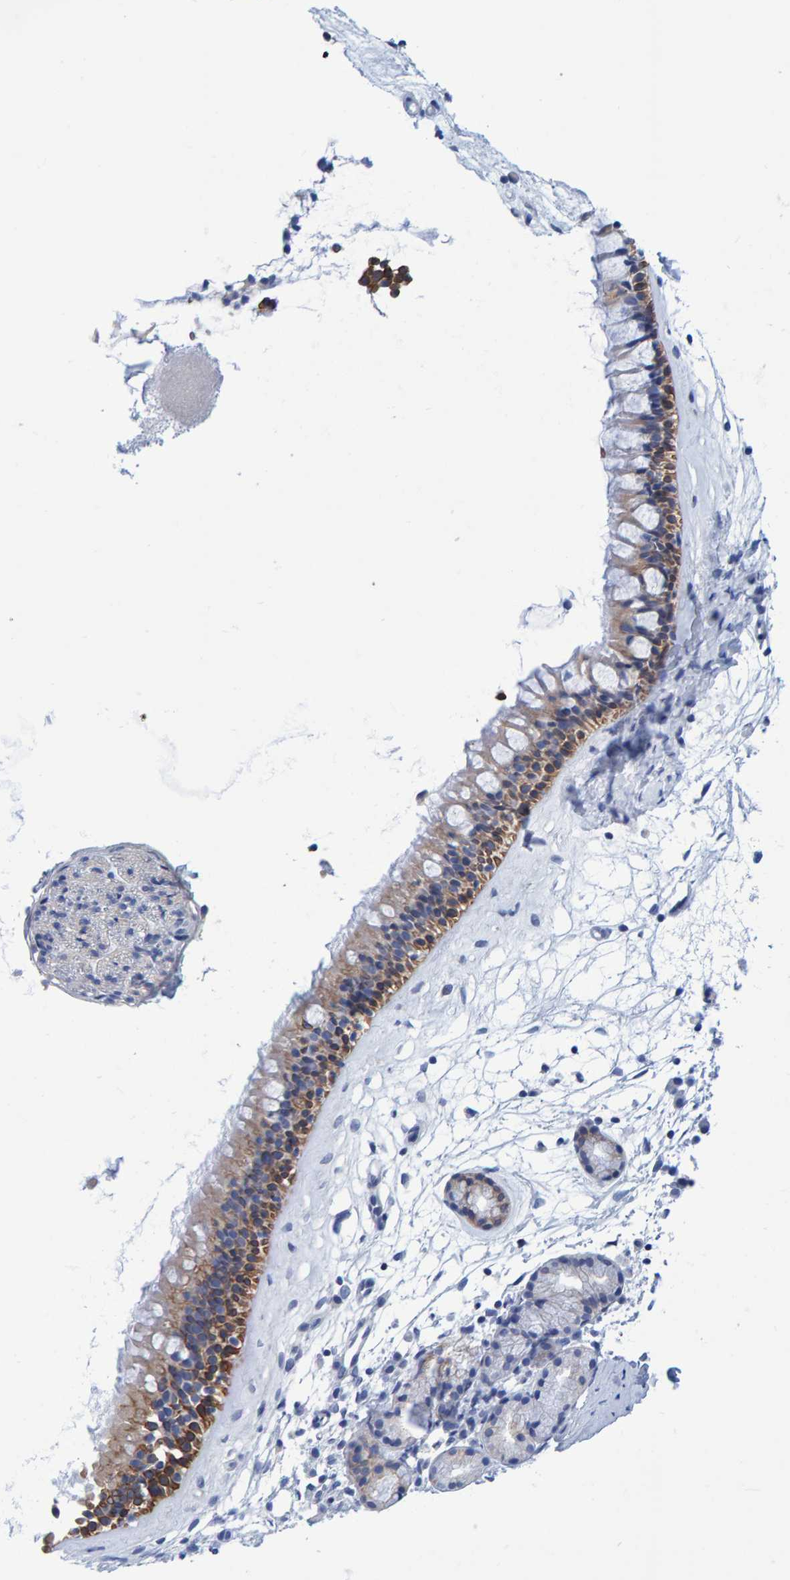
{"staining": {"intensity": "moderate", "quantity": ">75%", "location": "cytoplasmic/membranous"}, "tissue": "nasopharynx", "cell_type": "Respiratory epithelial cells", "image_type": "normal", "snomed": [{"axis": "morphology", "description": "Normal tissue, NOS"}, {"axis": "topography", "description": "Nasopharynx"}], "caption": "IHC of benign nasopharynx exhibits medium levels of moderate cytoplasmic/membranous positivity in approximately >75% of respiratory epithelial cells. (DAB = brown stain, brightfield microscopy at high magnification).", "gene": "JAKMIP3", "patient": {"sex": "female", "age": 42}}